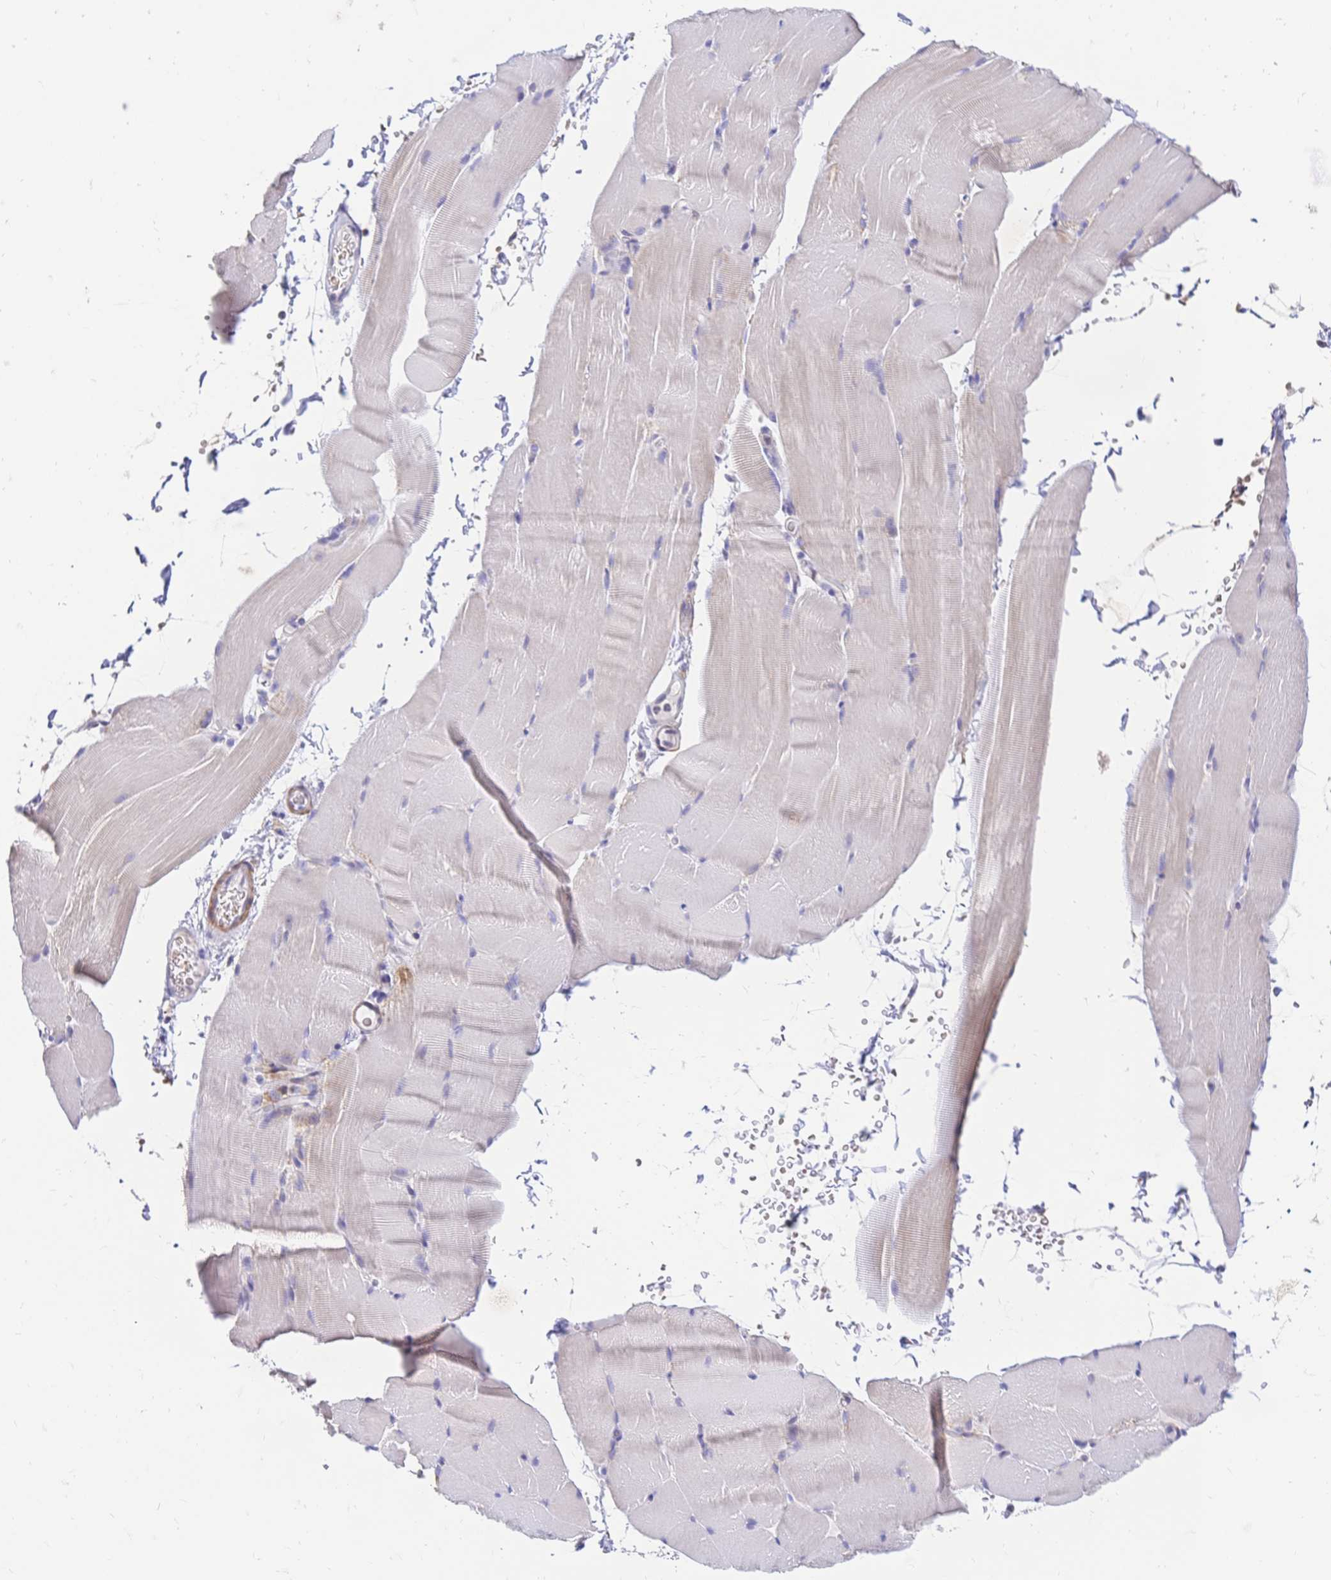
{"staining": {"intensity": "weak", "quantity": "<25%", "location": "cytoplasmic/membranous"}, "tissue": "skeletal muscle", "cell_type": "Myocytes", "image_type": "normal", "snomed": [{"axis": "morphology", "description": "Normal tissue, NOS"}, {"axis": "topography", "description": "Skeletal muscle"}], "caption": "Immunohistochemistry (IHC) of benign human skeletal muscle displays no expression in myocytes. (DAB (3,3'-diaminobenzidine) IHC visualized using brightfield microscopy, high magnification).", "gene": "CLEC18A", "patient": {"sex": "female", "age": 37}}